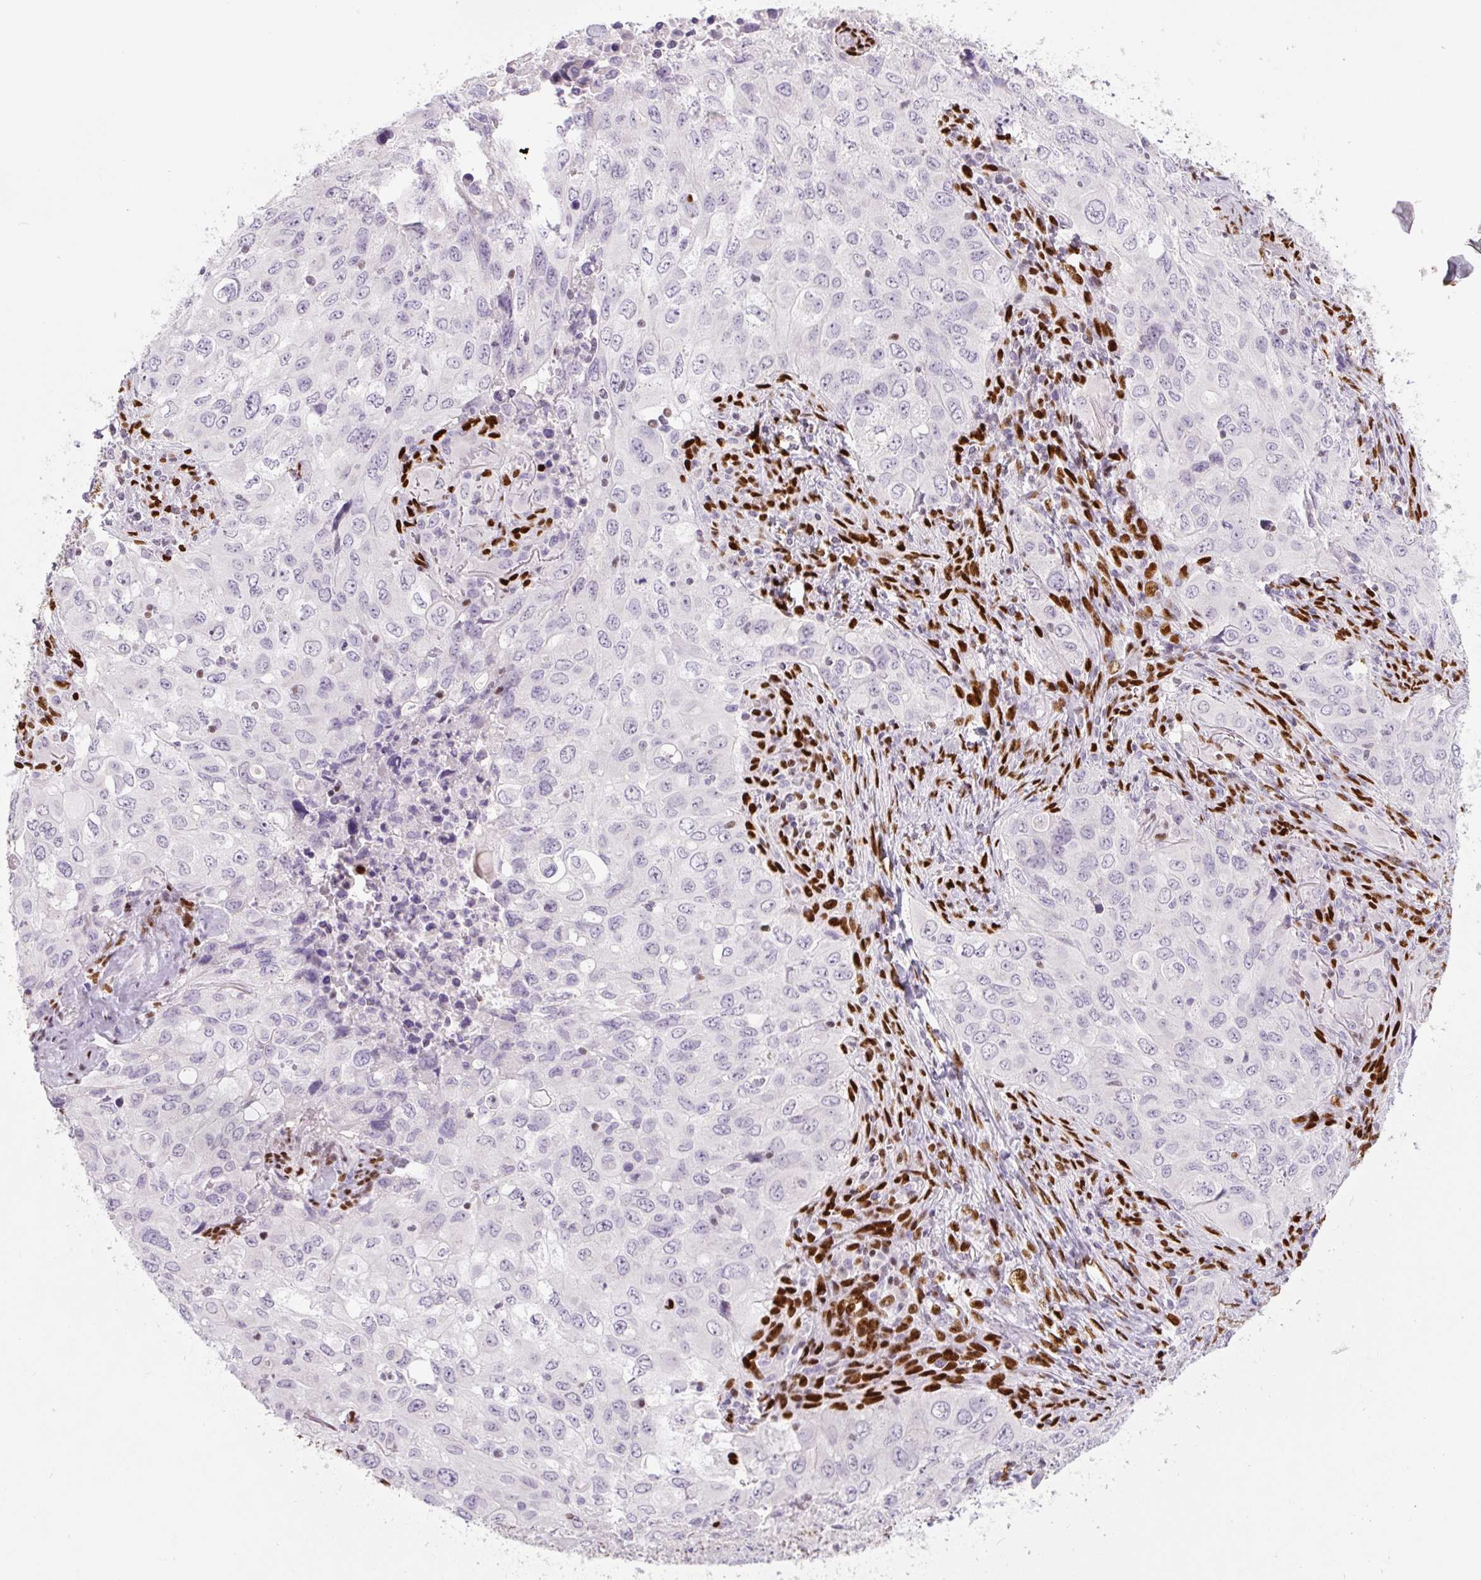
{"staining": {"intensity": "negative", "quantity": "none", "location": "none"}, "tissue": "lung cancer", "cell_type": "Tumor cells", "image_type": "cancer", "snomed": [{"axis": "morphology", "description": "Adenocarcinoma, NOS"}, {"axis": "morphology", "description": "Adenocarcinoma, metastatic, NOS"}, {"axis": "topography", "description": "Lymph node"}, {"axis": "topography", "description": "Lung"}], "caption": "A micrograph of lung cancer (metastatic adenocarcinoma) stained for a protein demonstrates no brown staining in tumor cells.", "gene": "ZEB1", "patient": {"sex": "female", "age": 42}}